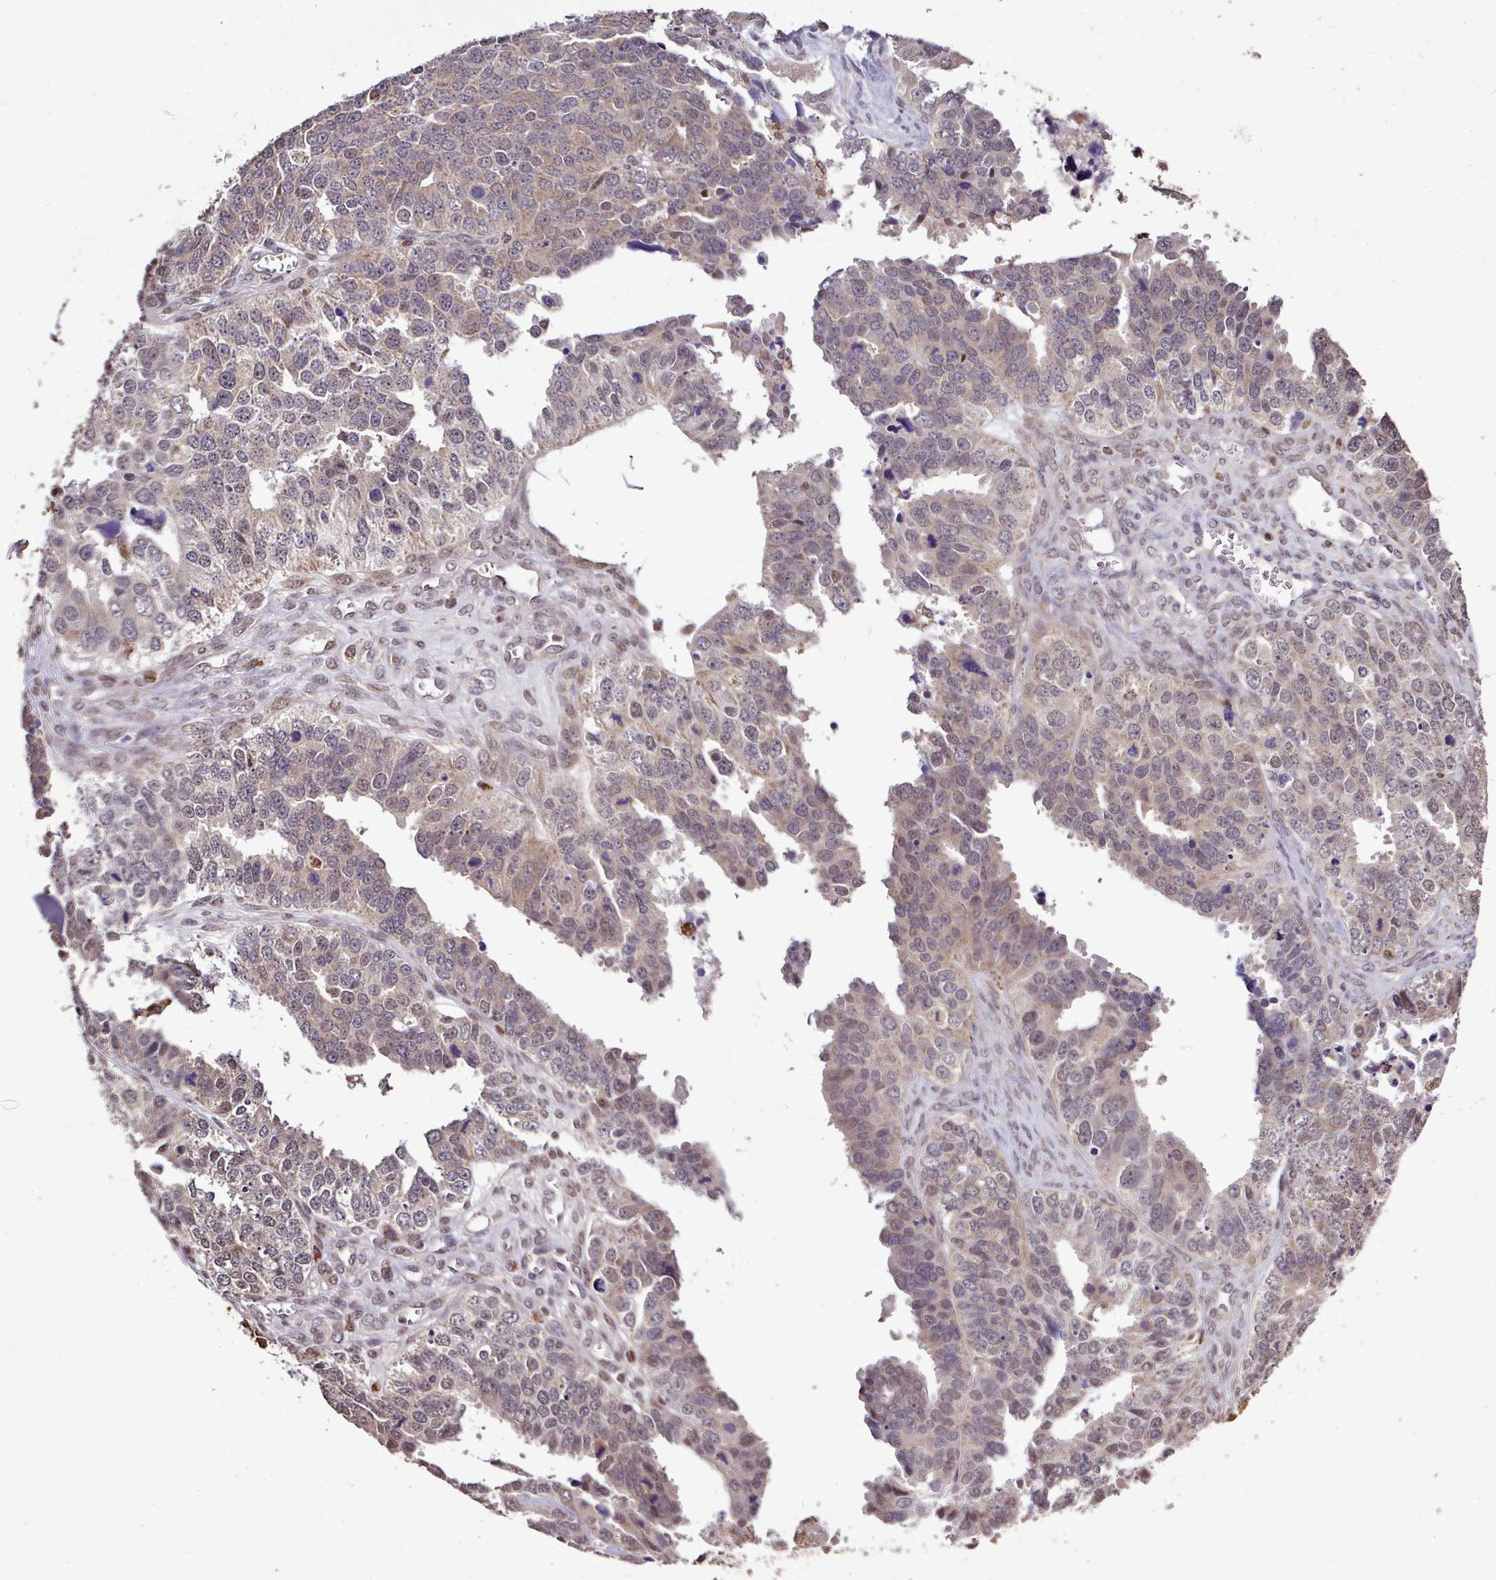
{"staining": {"intensity": "weak", "quantity": "25%-75%", "location": "cytoplasmic/membranous,nuclear"}, "tissue": "ovarian cancer", "cell_type": "Tumor cells", "image_type": "cancer", "snomed": [{"axis": "morphology", "description": "Cystadenocarcinoma, serous, NOS"}, {"axis": "topography", "description": "Ovary"}], "caption": "The histopathology image demonstrates staining of ovarian cancer (serous cystadenocarcinoma), revealing weak cytoplasmic/membranous and nuclear protein expression (brown color) within tumor cells.", "gene": "SKIC2", "patient": {"sex": "female", "age": 76}}